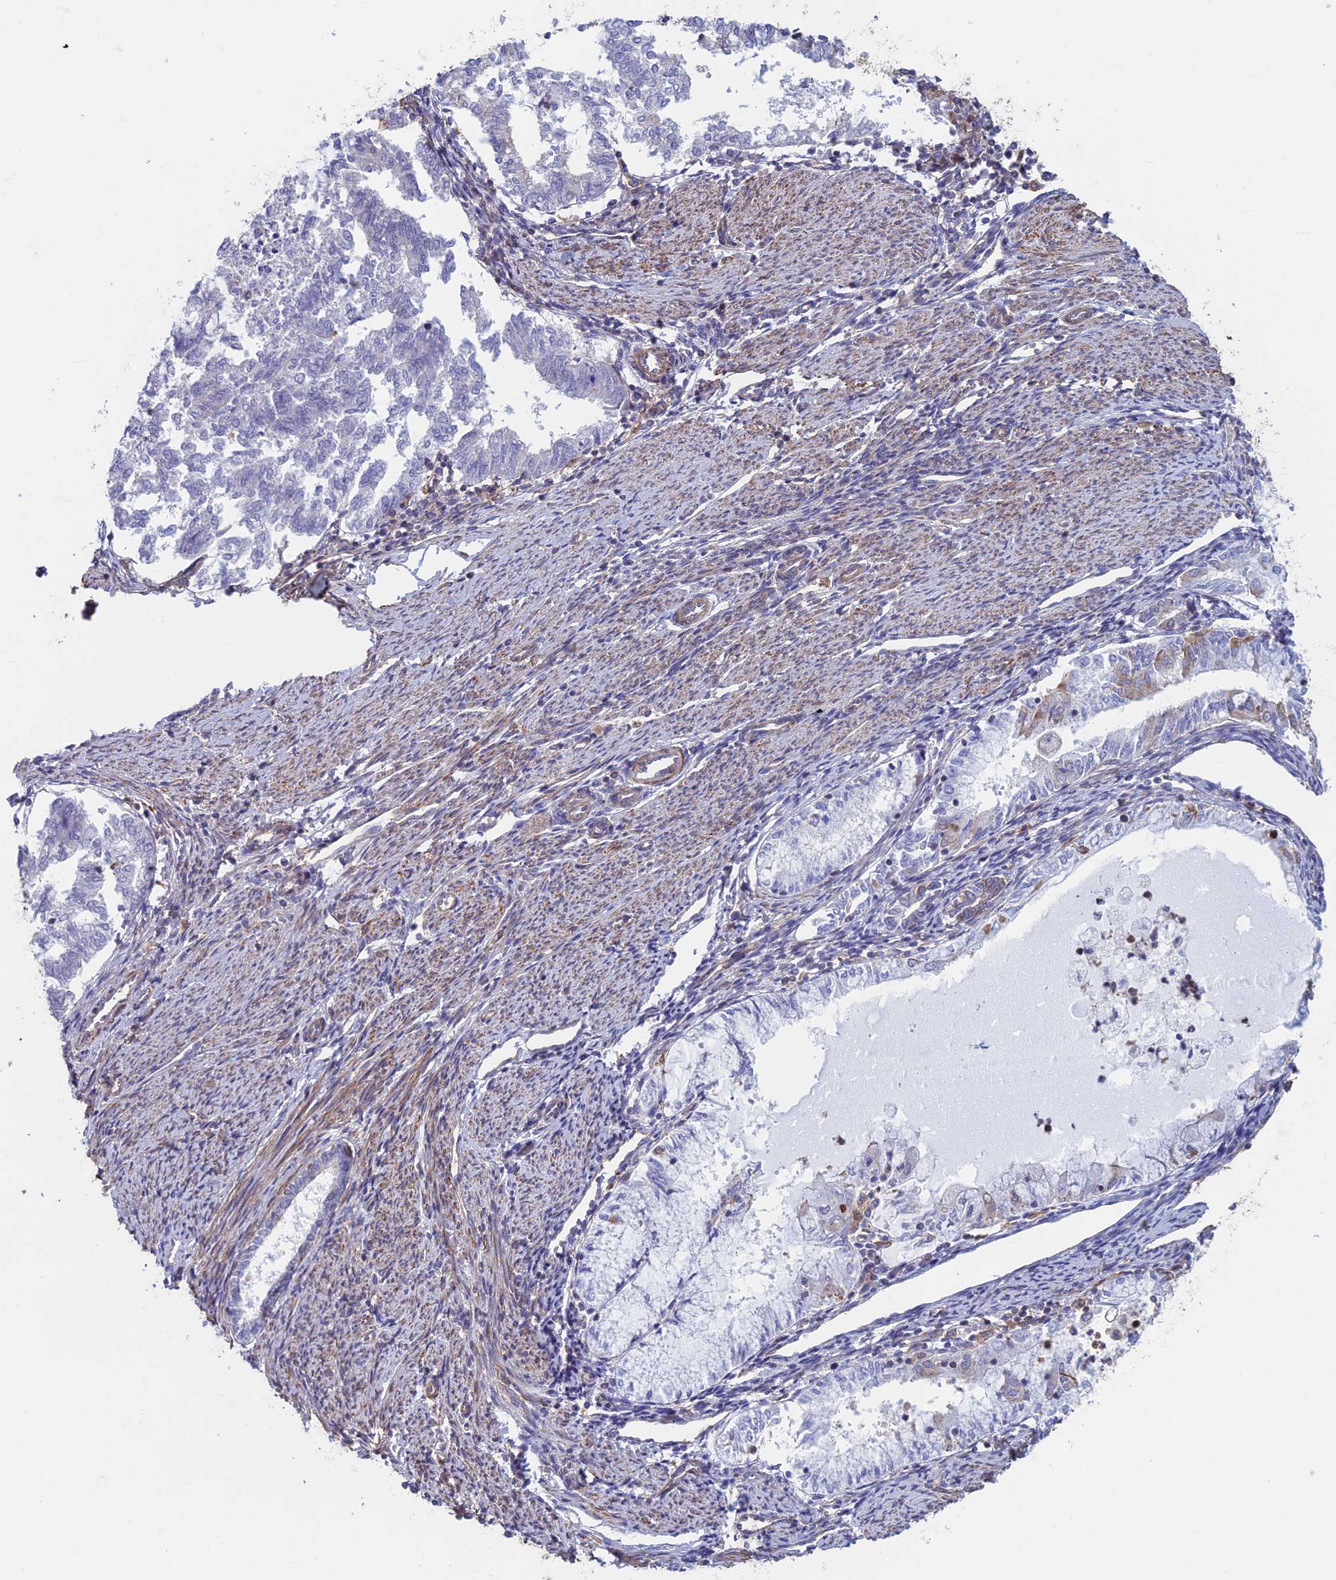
{"staining": {"intensity": "weak", "quantity": "<25%", "location": "cytoplasmic/membranous"}, "tissue": "endometrial cancer", "cell_type": "Tumor cells", "image_type": "cancer", "snomed": [{"axis": "morphology", "description": "Adenocarcinoma, NOS"}, {"axis": "topography", "description": "Endometrium"}], "caption": "Immunohistochemistry of endometrial adenocarcinoma reveals no expression in tumor cells.", "gene": "DNM1L", "patient": {"sex": "female", "age": 79}}